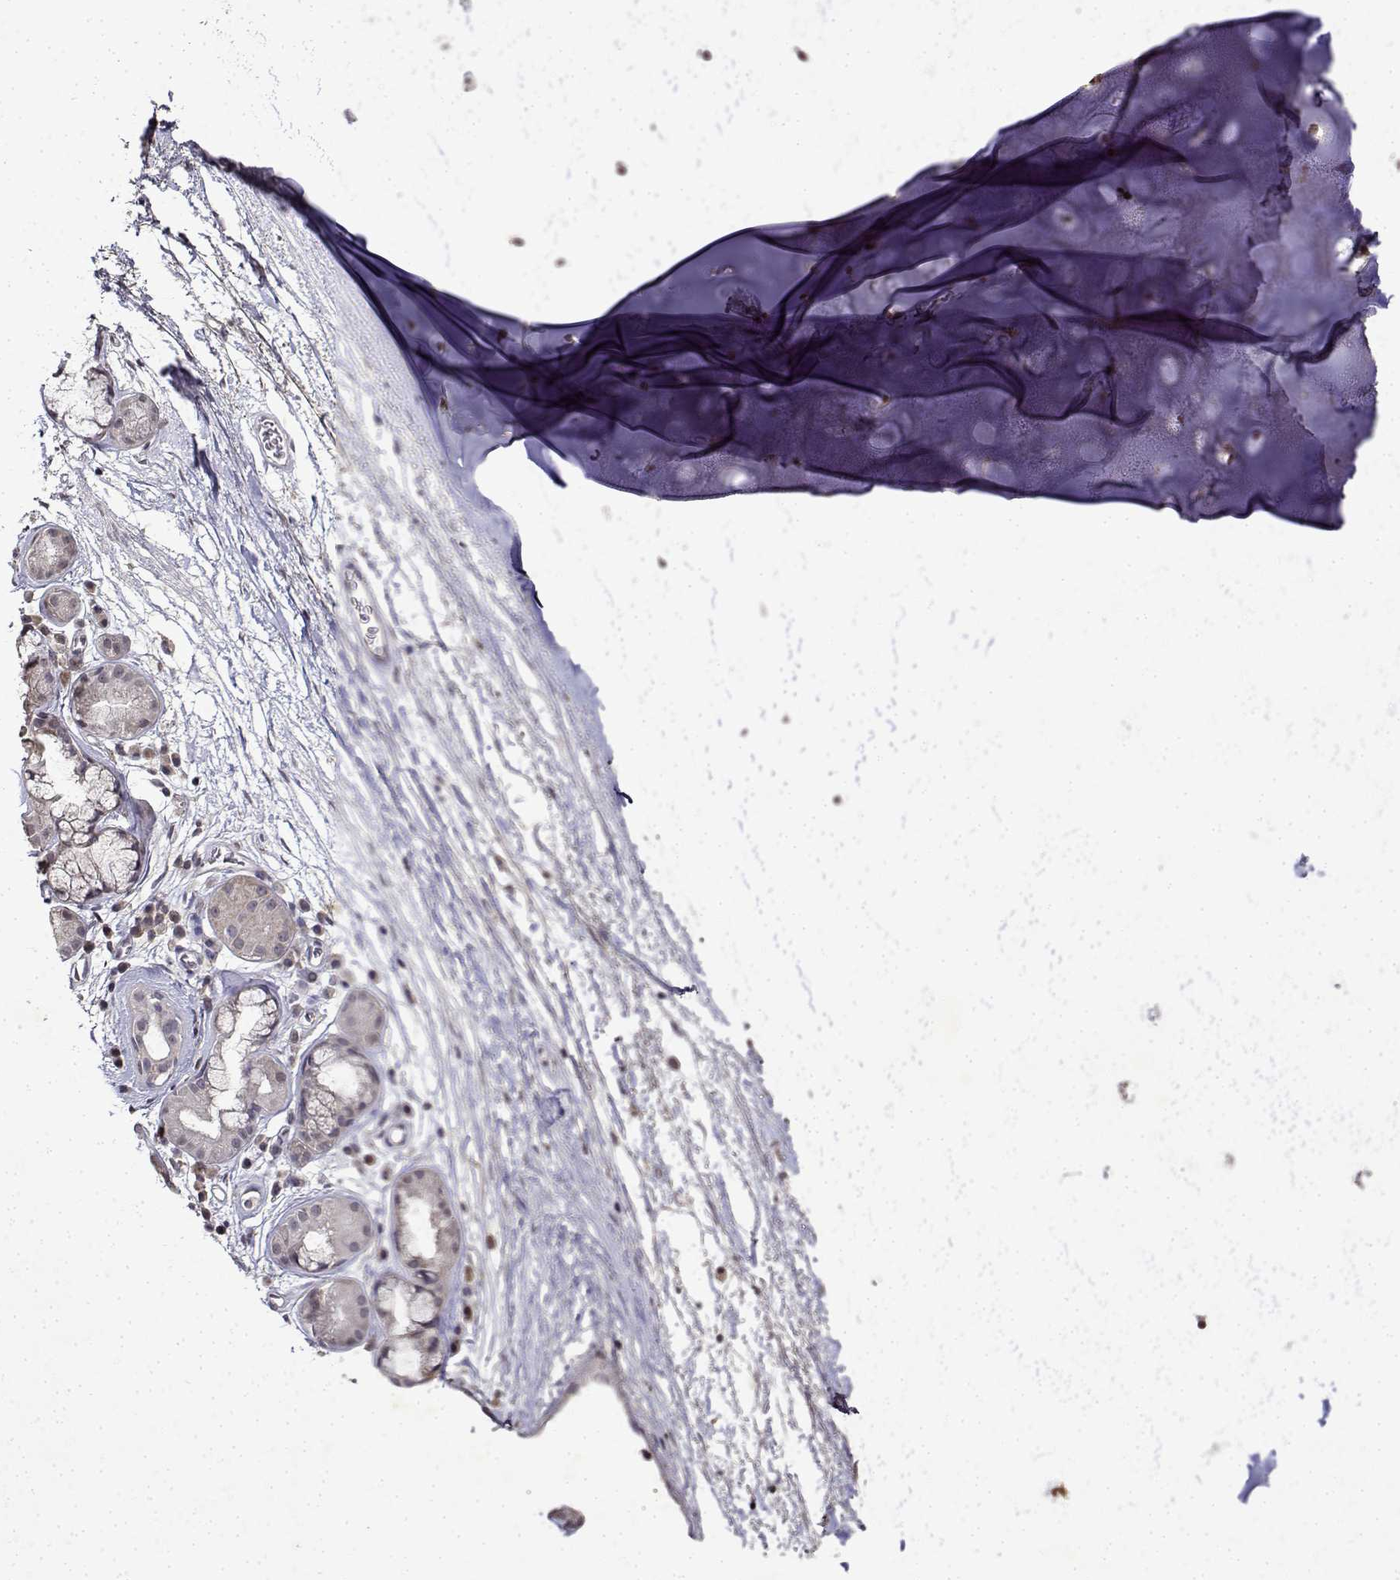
{"staining": {"intensity": "weak", "quantity": ">75%", "location": "cytoplasmic/membranous"}, "tissue": "soft tissue", "cell_type": "Chondrocytes", "image_type": "normal", "snomed": [{"axis": "morphology", "description": "Normal tissue, NOS"}, {"axis": "topography", "description": "Cartilage tissue"}, {"axis": "topography", "description": "Bronchus"}], "caption": "This image demonstrates immunohistochemistry (IHC) staining of normal soft tissue, with low weak cytoplasmic/membranous staining in about >75% of chondrocytes.", "gene": "BDNF", "patient": {"sex": "male", "age": 58}}